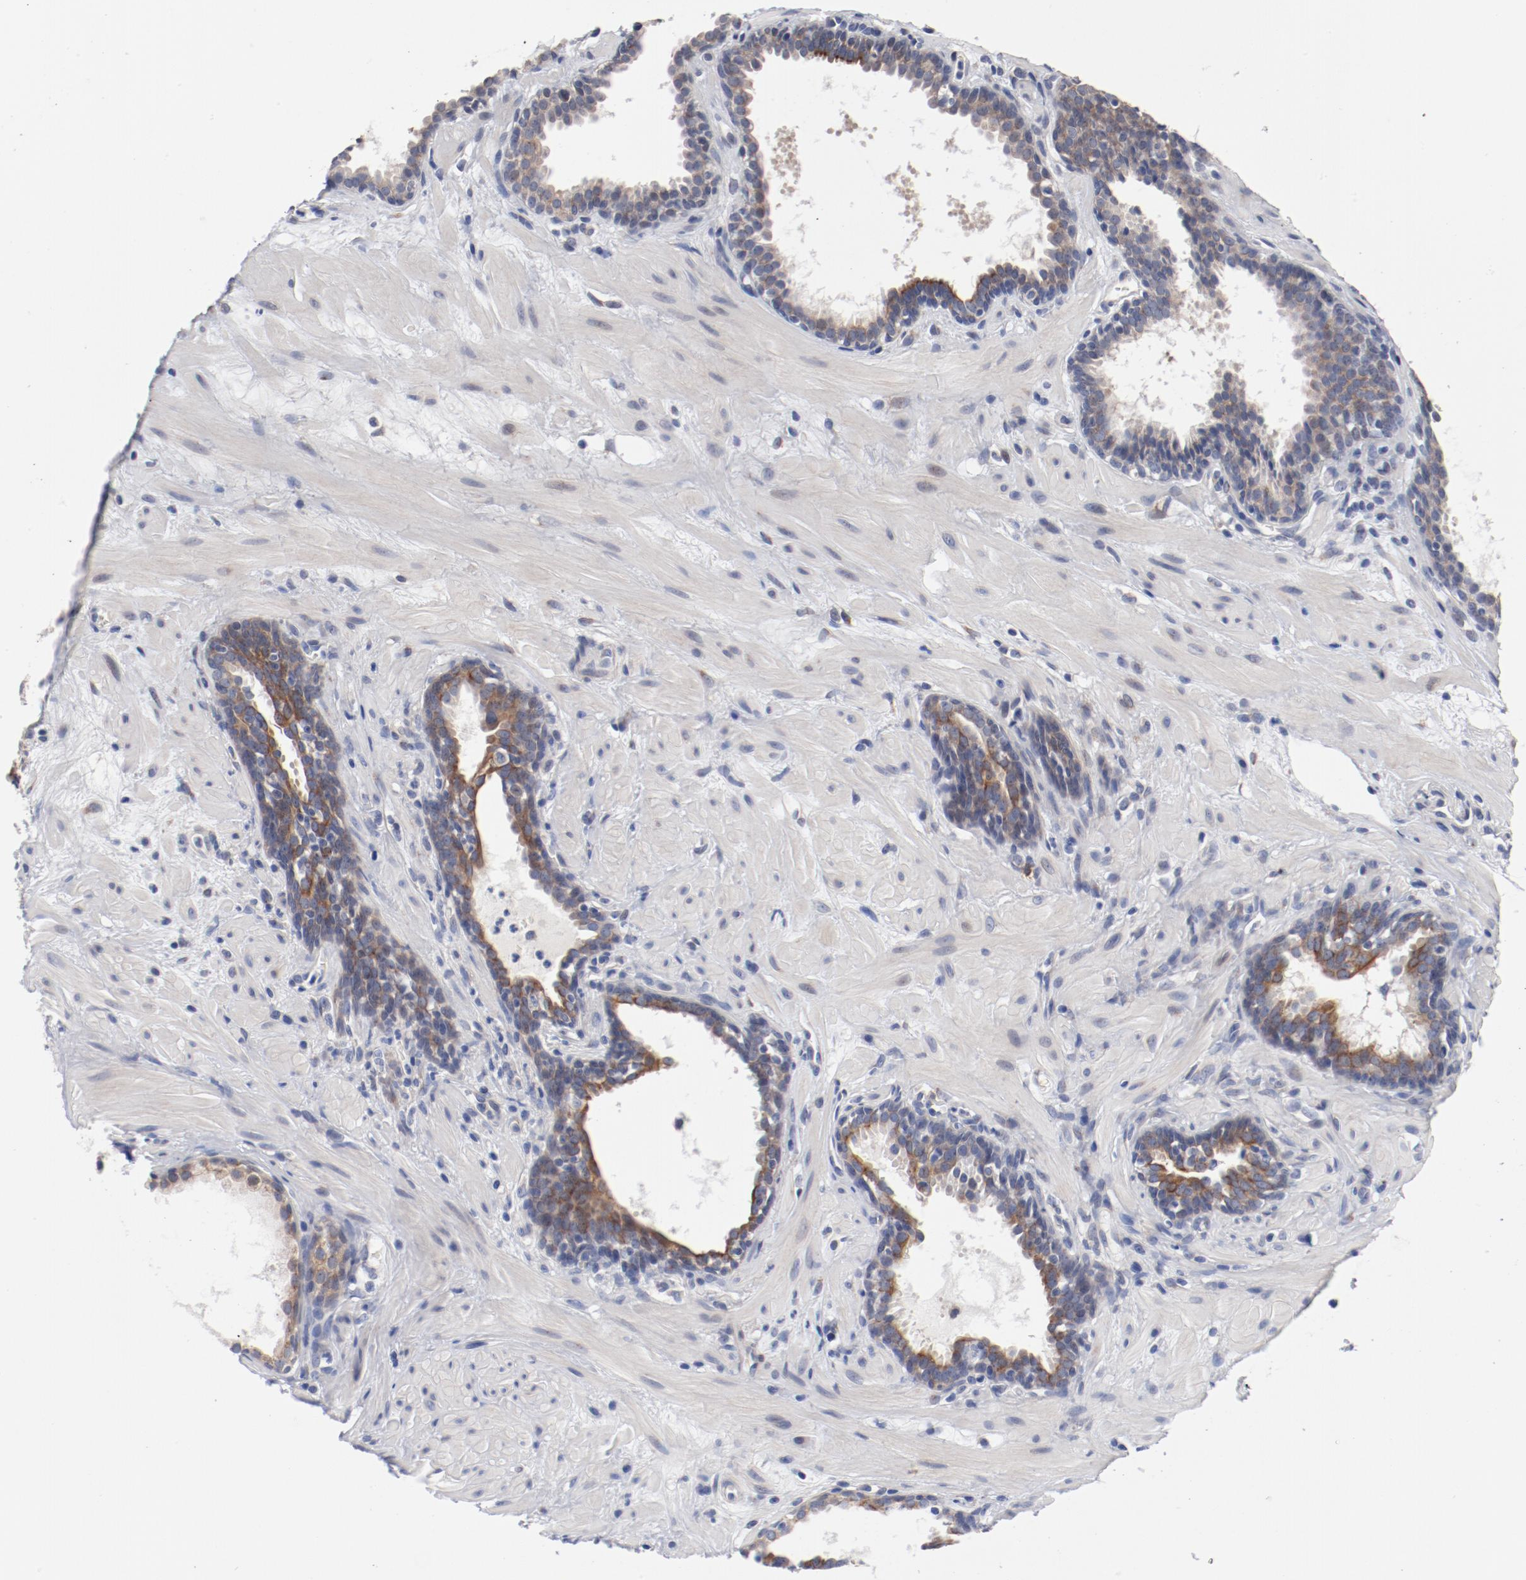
{"staining": {"intensity": "moderate", "quantity": ">75%", "location": "cytoplasmic/membranous"}, "tissue": "prostate cancer", "cell_type": "Tumor cells", "image_type": "cancer", "snomed": [{"axis": "morphology", "description": "Adenocarcinoma, Low grade"}, {"axis": "topography", "description": "Prostate"}], "caption": "High-power microscopy captured an IHC photomicrograph of adenocarcinoma (low-grade) (prostate), revealing moderate cytoplasmic/membranous positivity in approximately >75% of tumor cells. The staining was performed using DAB (3,3'-diaminobenzidine) to visualize the protein expression in brown, while the nuclei were stained in blue with hematoxylin (Magnification: 20x).", "gene": "GPR143", "patient": {"sex": "male", "age": 57}}